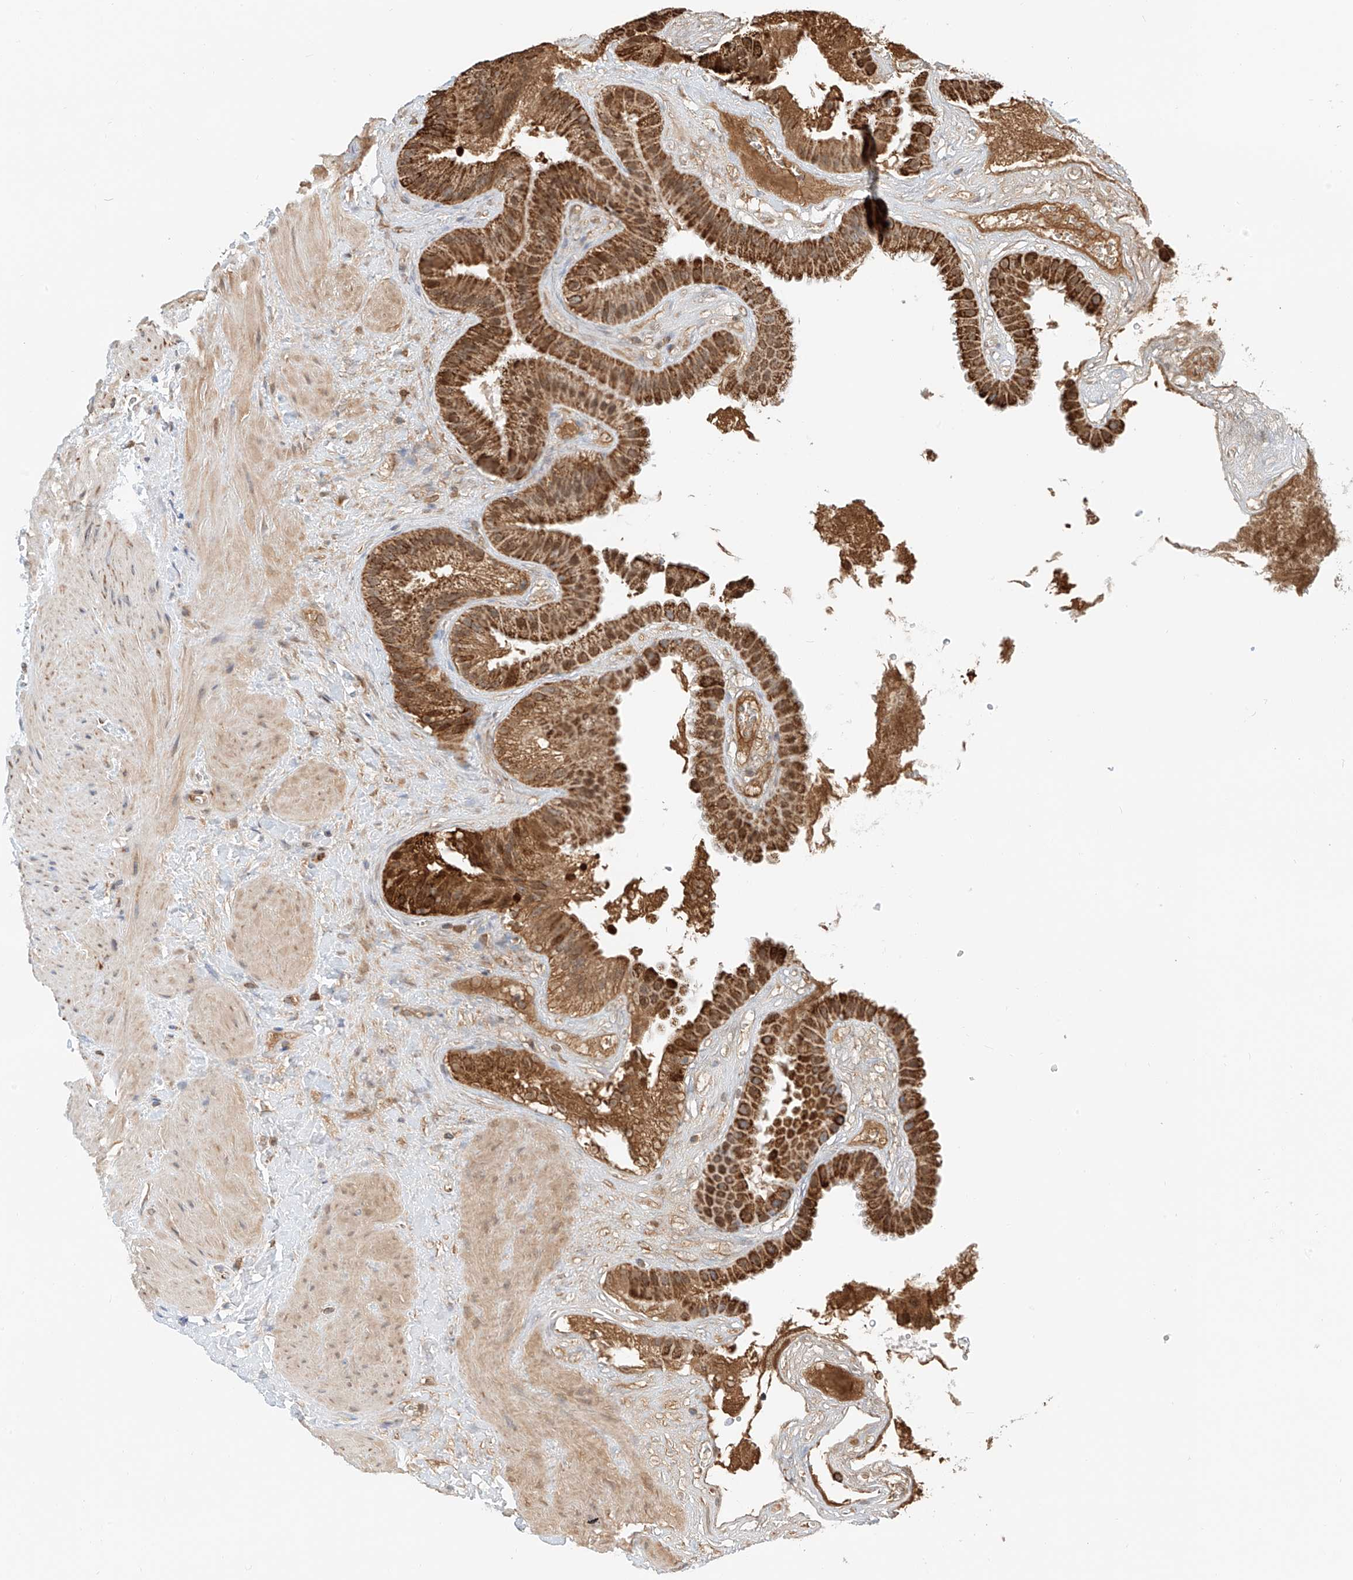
{"staining": {"intensity": "strong", "quantity": ">75%", "location": "cytoplasmic/membranous"}, "tissue": "gallbladder", "cell_type": "Glandular cells", "image_type": "normal", "snomed": [{"axis": "morphology", "description": "Normal tissue, NOS"}, {"axis": "topography", "description": "Gallbladder"}], "caption": "Immunohistochemical staining of normal gallbladder demonstrates high levels of strong cytoplasmic/membranous positivity in about >75% of glandular cells.", "gene": "PPA2", "patient": {"sex": "male", "age": 55}}